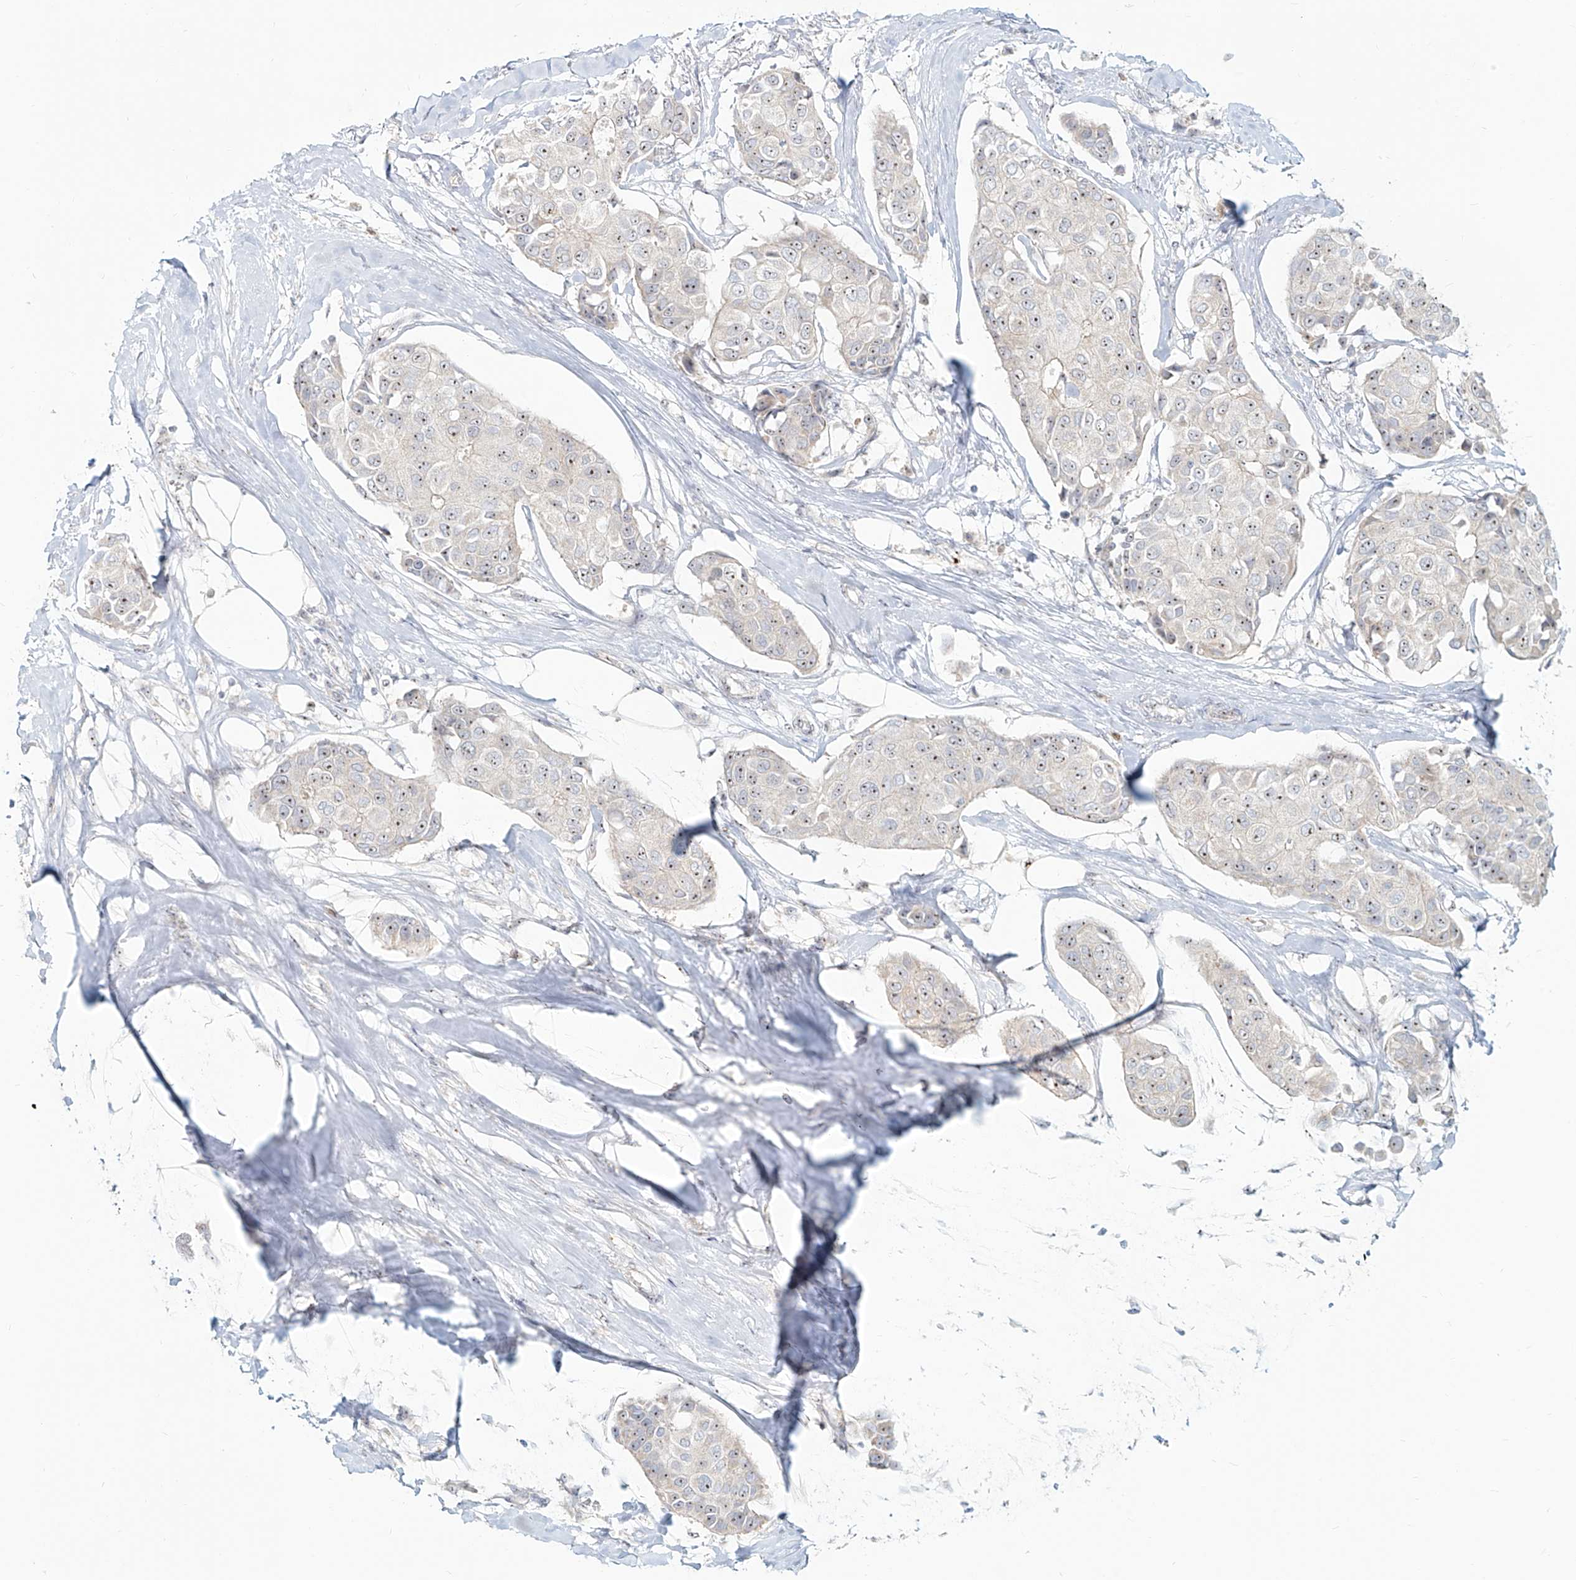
{"staining": {"intensity": "moderate", "quantity": ">75%", "location": "nuclear"}, "tissue": "breast cancer", "cell_type": "Tumor cells", "image_type": "cancer", "snomed": [{"axis": "morphology", "description": "Duct carcinoma"}, {"axis": "topography", "description": "Breast"}], "caption": "Breast intraductal carcinoma was stained to show a protein in brown. There is medium levels of moderate nuclear expression in about >75% of tumor cells.", "gene": "BYSL", "patient": {"sex": "female", "age": 80}}